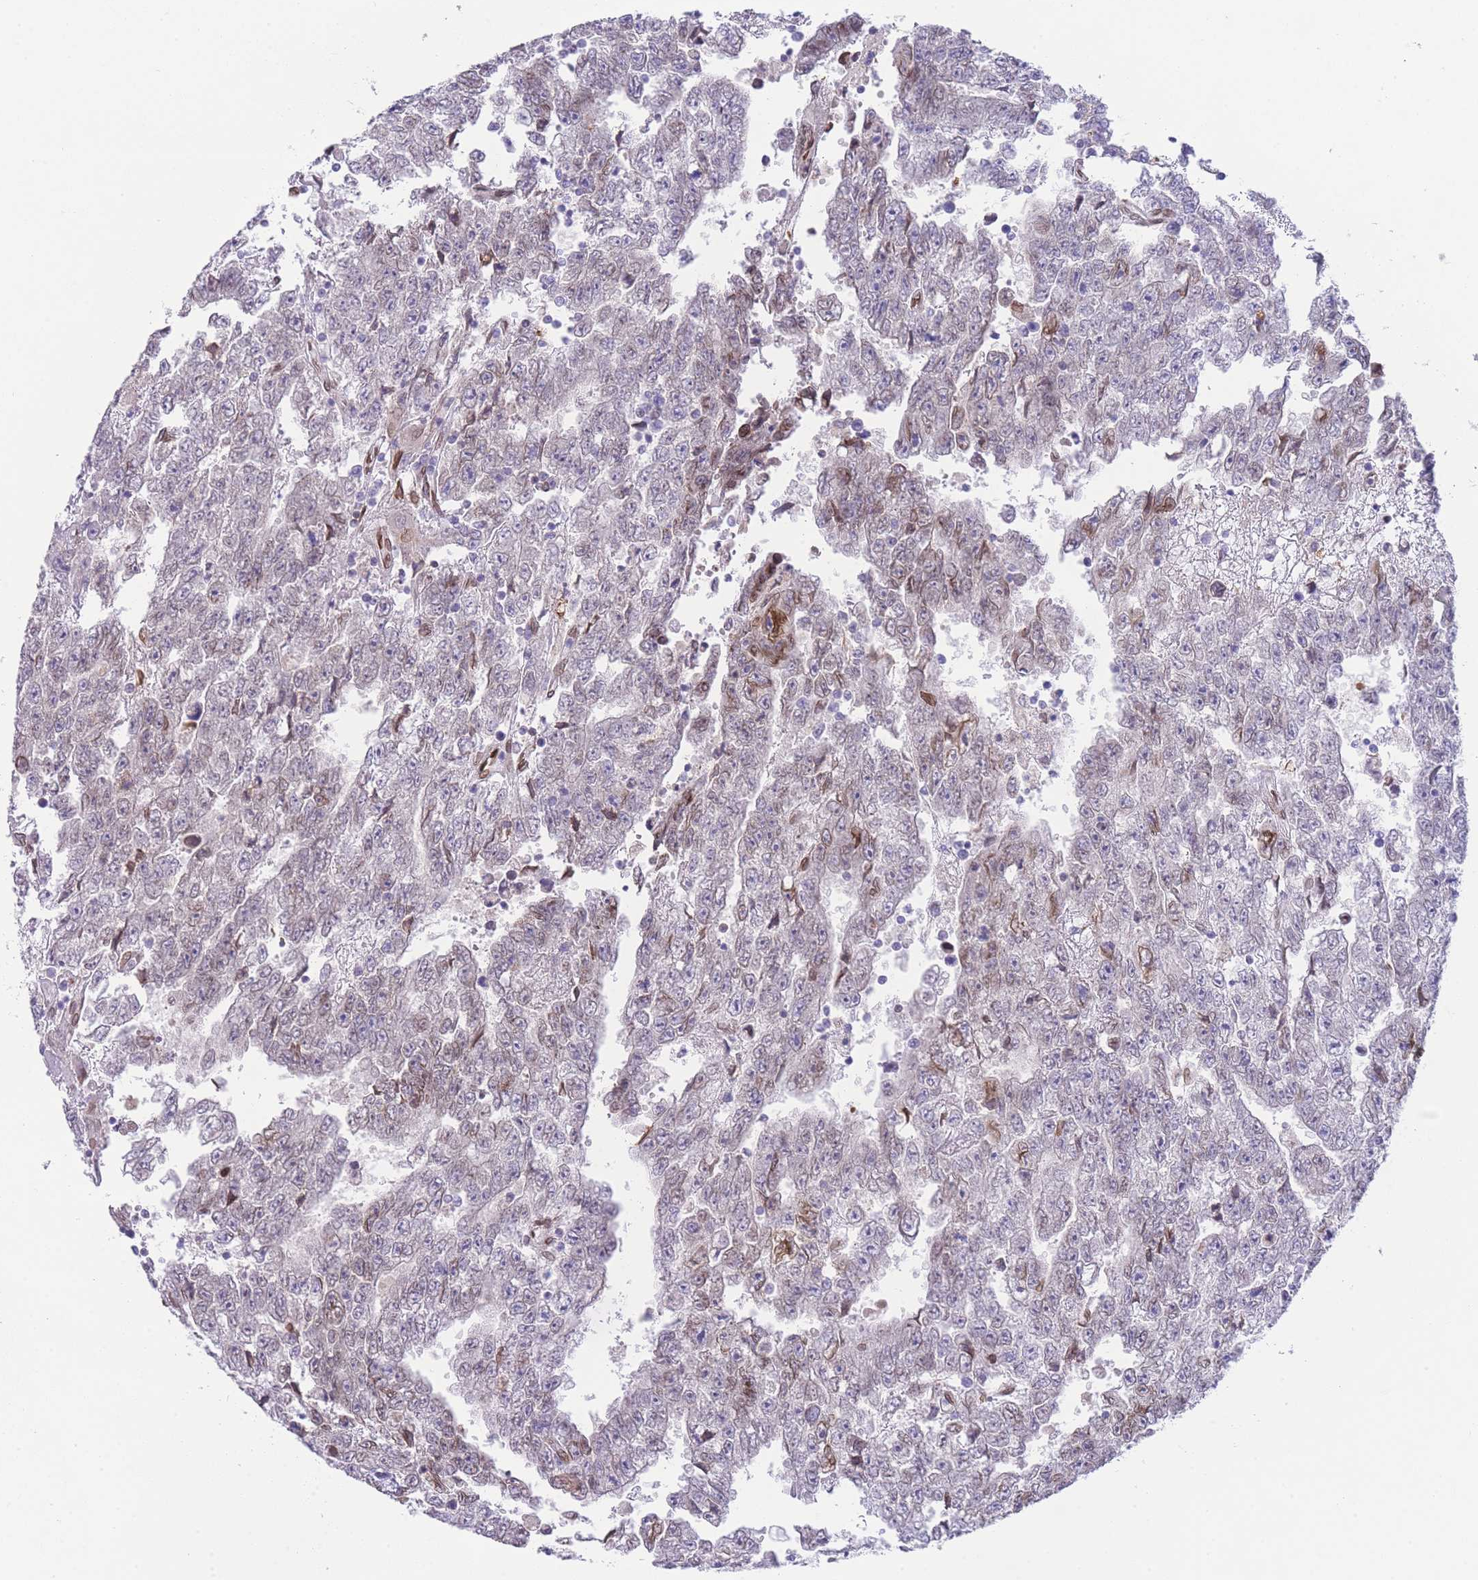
{"staining": {"intensity": "weak", "quantity": "25%-75%", "location": "cytoplasmic/membranous,nuclear"}, "tissue": "testis cancer", "cell_type": "Tumor cells", "image_type": "cancer", "snomed": [{"axis": "morphology", "description": "Carcinoma, Embryonal, NOS"}, {"axis": "topography", "description": "Testis"}], "caption": "Immunohistochemical staining of embryonal carcinoma (testis) shows weak cytoplasmic/membranous and nuclear protein staining in approximately 25%-75% of tumor cells. The staining was performed using DAB to visualize the protein expression in brown, while the nuclei were stained in blue with hematoxylin (Magnification: 20x).", "gene": "OR10AD1", "patient": {"sex": "male", "age": 25}}